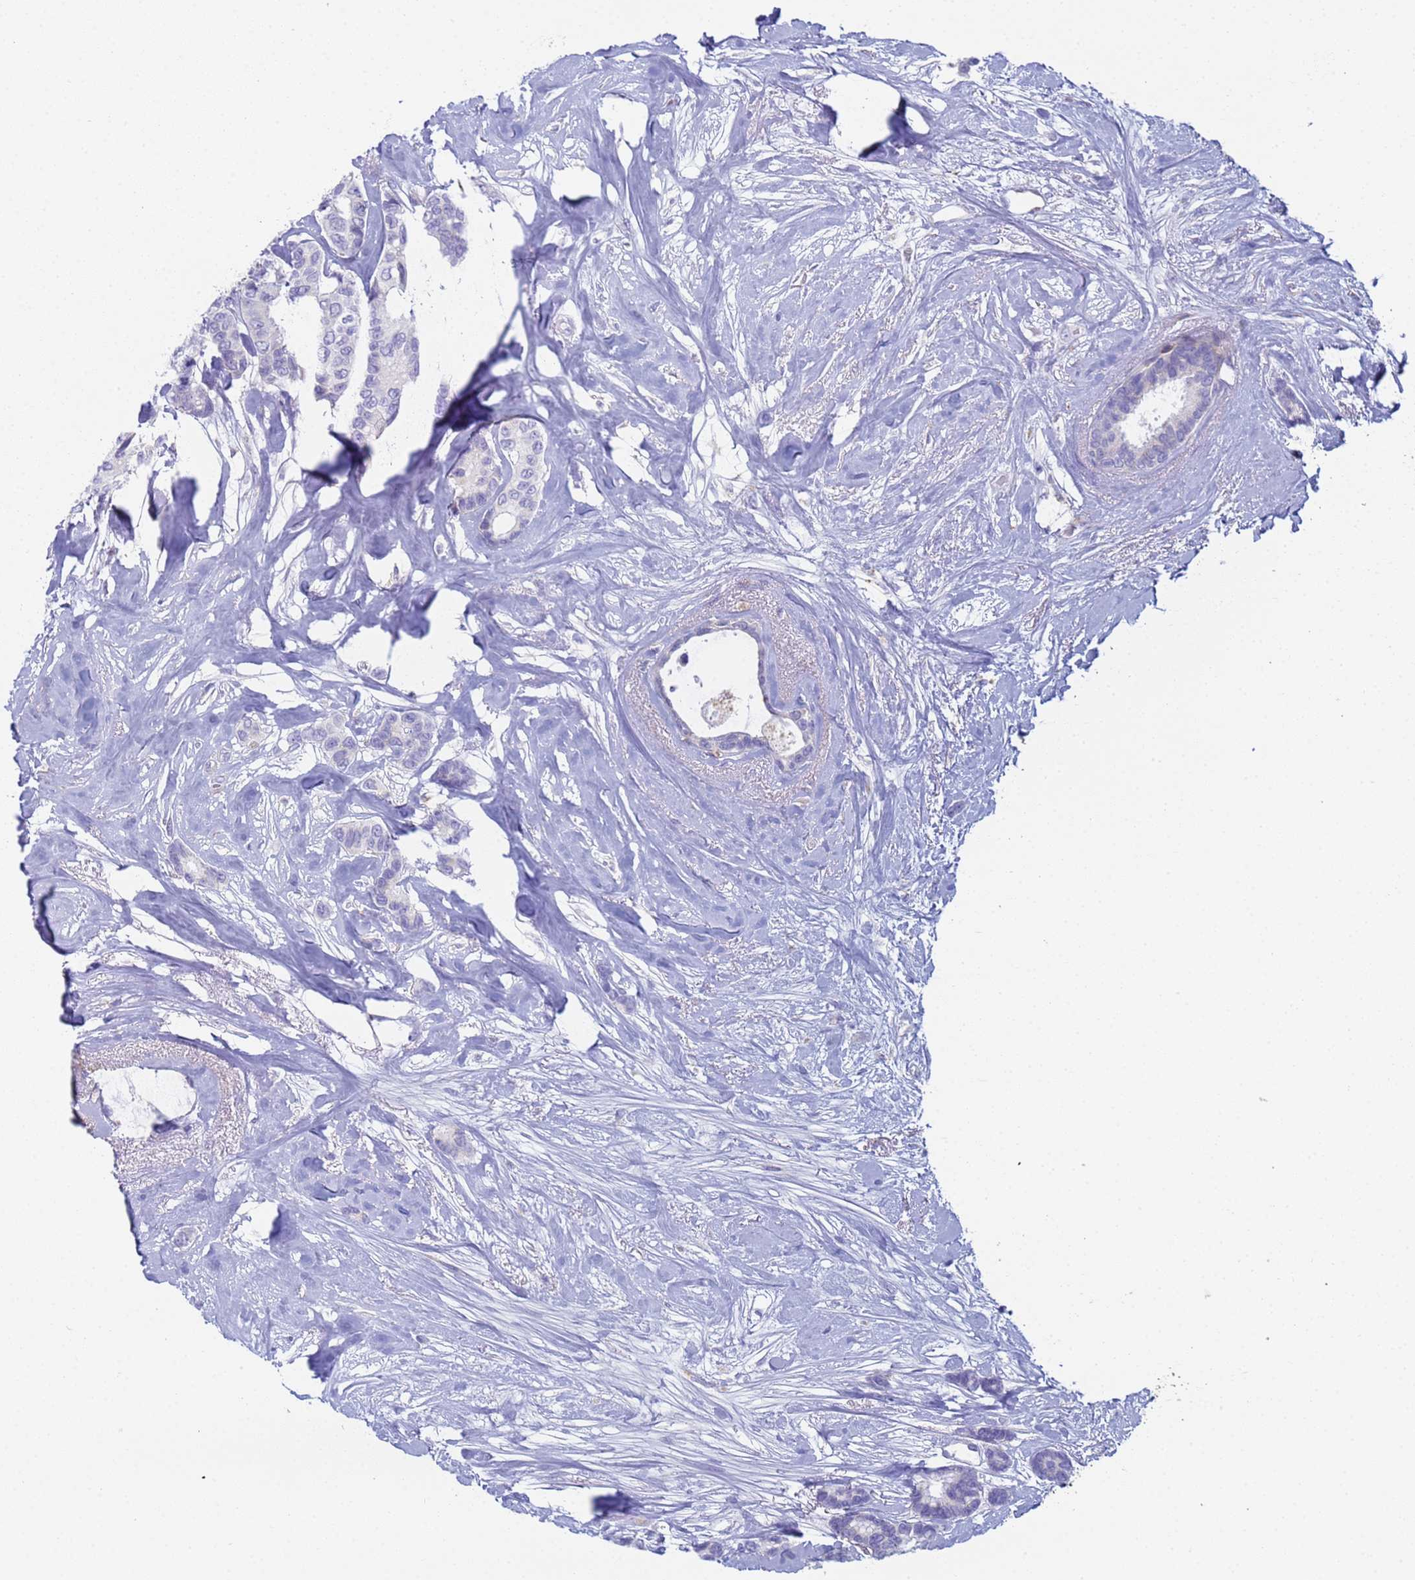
{"staining": {"intensity": "negative", "quantity": "none", "location": "none"}, "tissue": "breast cancer", "cell_type": "Tumor cells", "image_type": "cancer", "snomed": [{"axis": "morphology", "description": "Duct carcinoma"}, {"axis": "topography", "description": "Breast"}], "caption": "Breast intraductal carcinoma stained for a protein using immunohistochemistry shows no positivity tumor cells.", "gene": "CR1", "patient": {"sex": "female", "age": 87}}